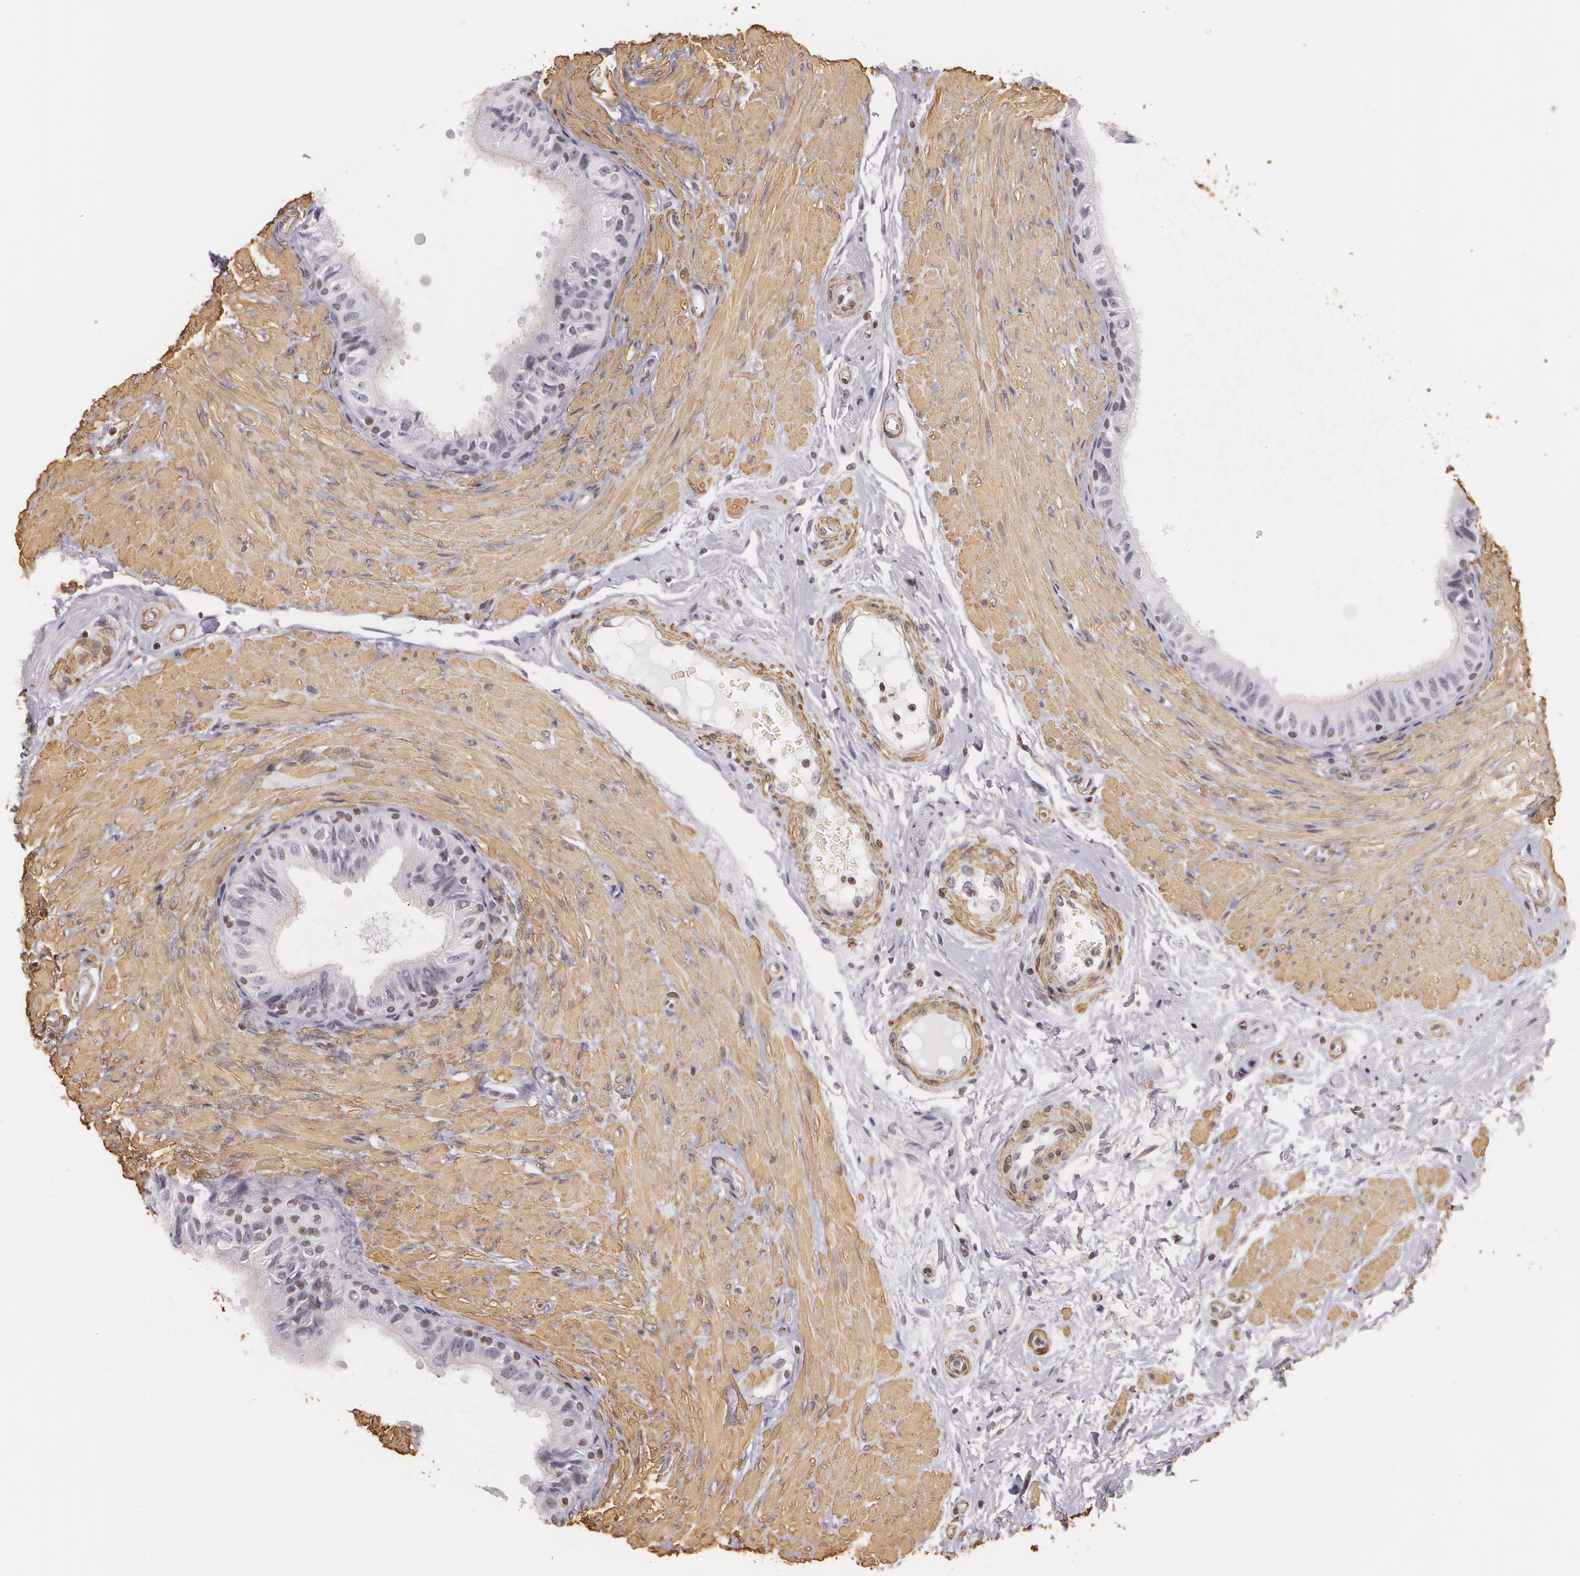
{"staining": {"intensity": "weak", "quantity": "<25%", "location": "nuclear"}, "tissue": "epididymis", "cell_type": "Glandular cells", "image_type": "normal", "snomed": [{"axis": "morphology", "description": "Normal tissue, NOS"}, {"axis": "topography", "description": "Epididymis"}], "caption": "The histopathology image reveals no significant staining in glandular cells of epididymis. (DAB IHC visualized using brightfield microscopy, high magnification).", "gene": "VAMP1", "patient": {"sex": "male", "age": 68}}